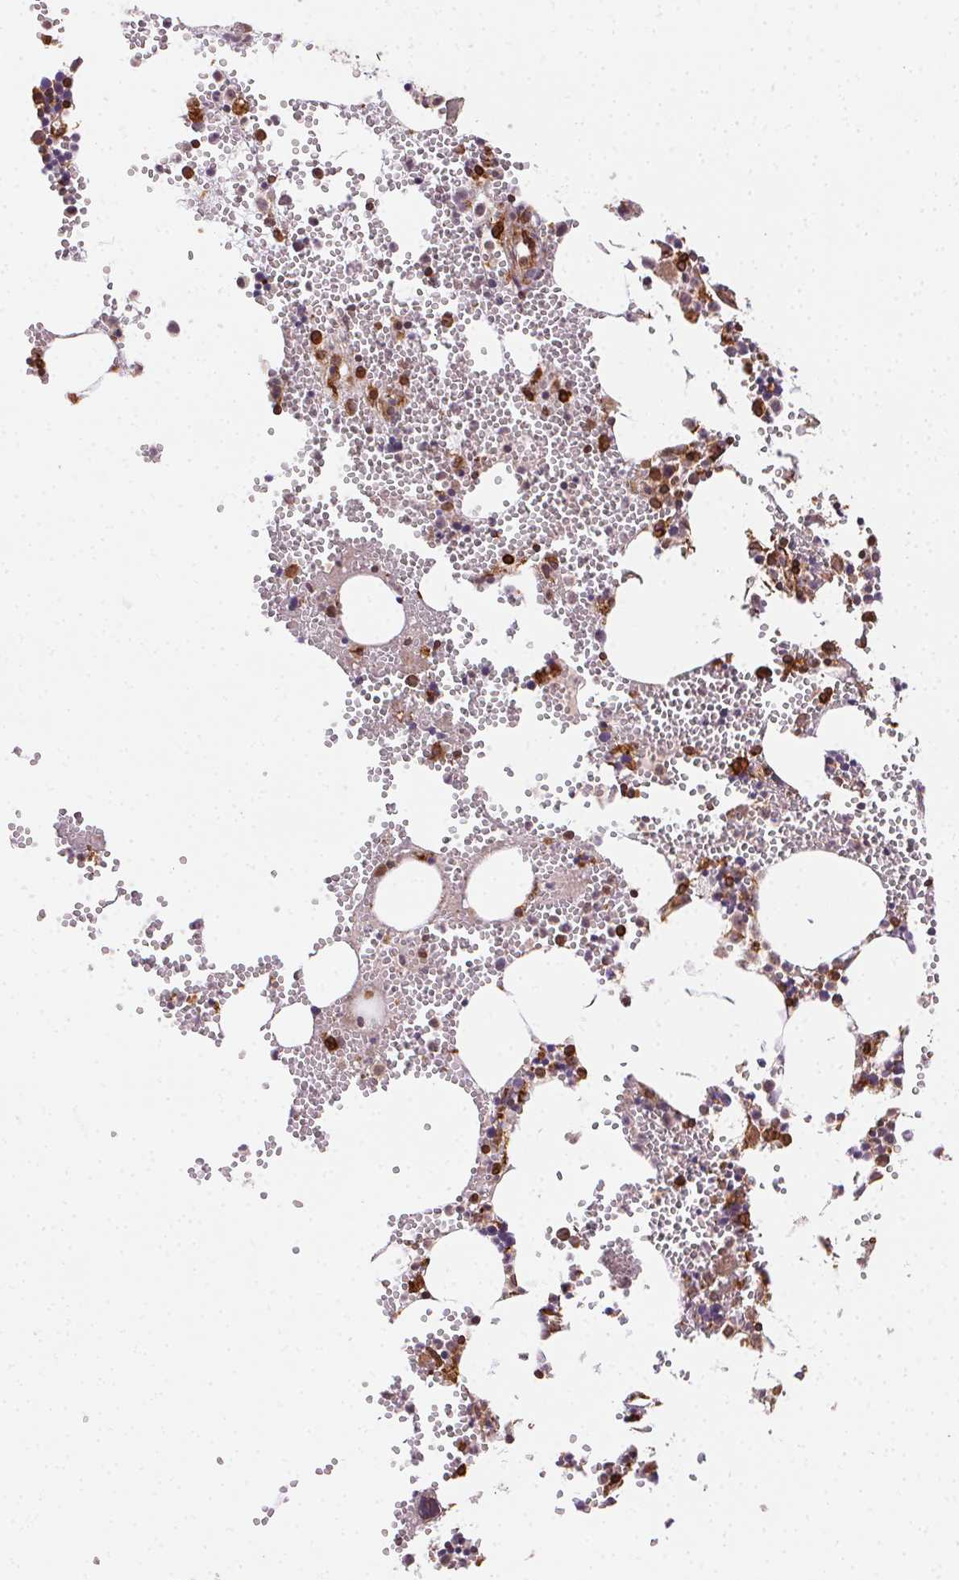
{"staining": {"intensity": "moderate", "quantity": "25%-75%", "location": "cytoplasmic/membranous"}, "tissue": "bone marrow", "cell_type": "Hematopoietic cells", "image_type": "normal", "snomed": [{"axis": "morphology", "description": "Normal tissue, NOS"}, {"axis": "topography", "description": "Bone marrow"}], "caption": "Normal bone marrow displays moderate cytoplasmic/membranous expression in approximately 25%-75% of hematopoietic cells.", "gene": "RNASET2", "patient": {"sex": "male", "age": 89}}